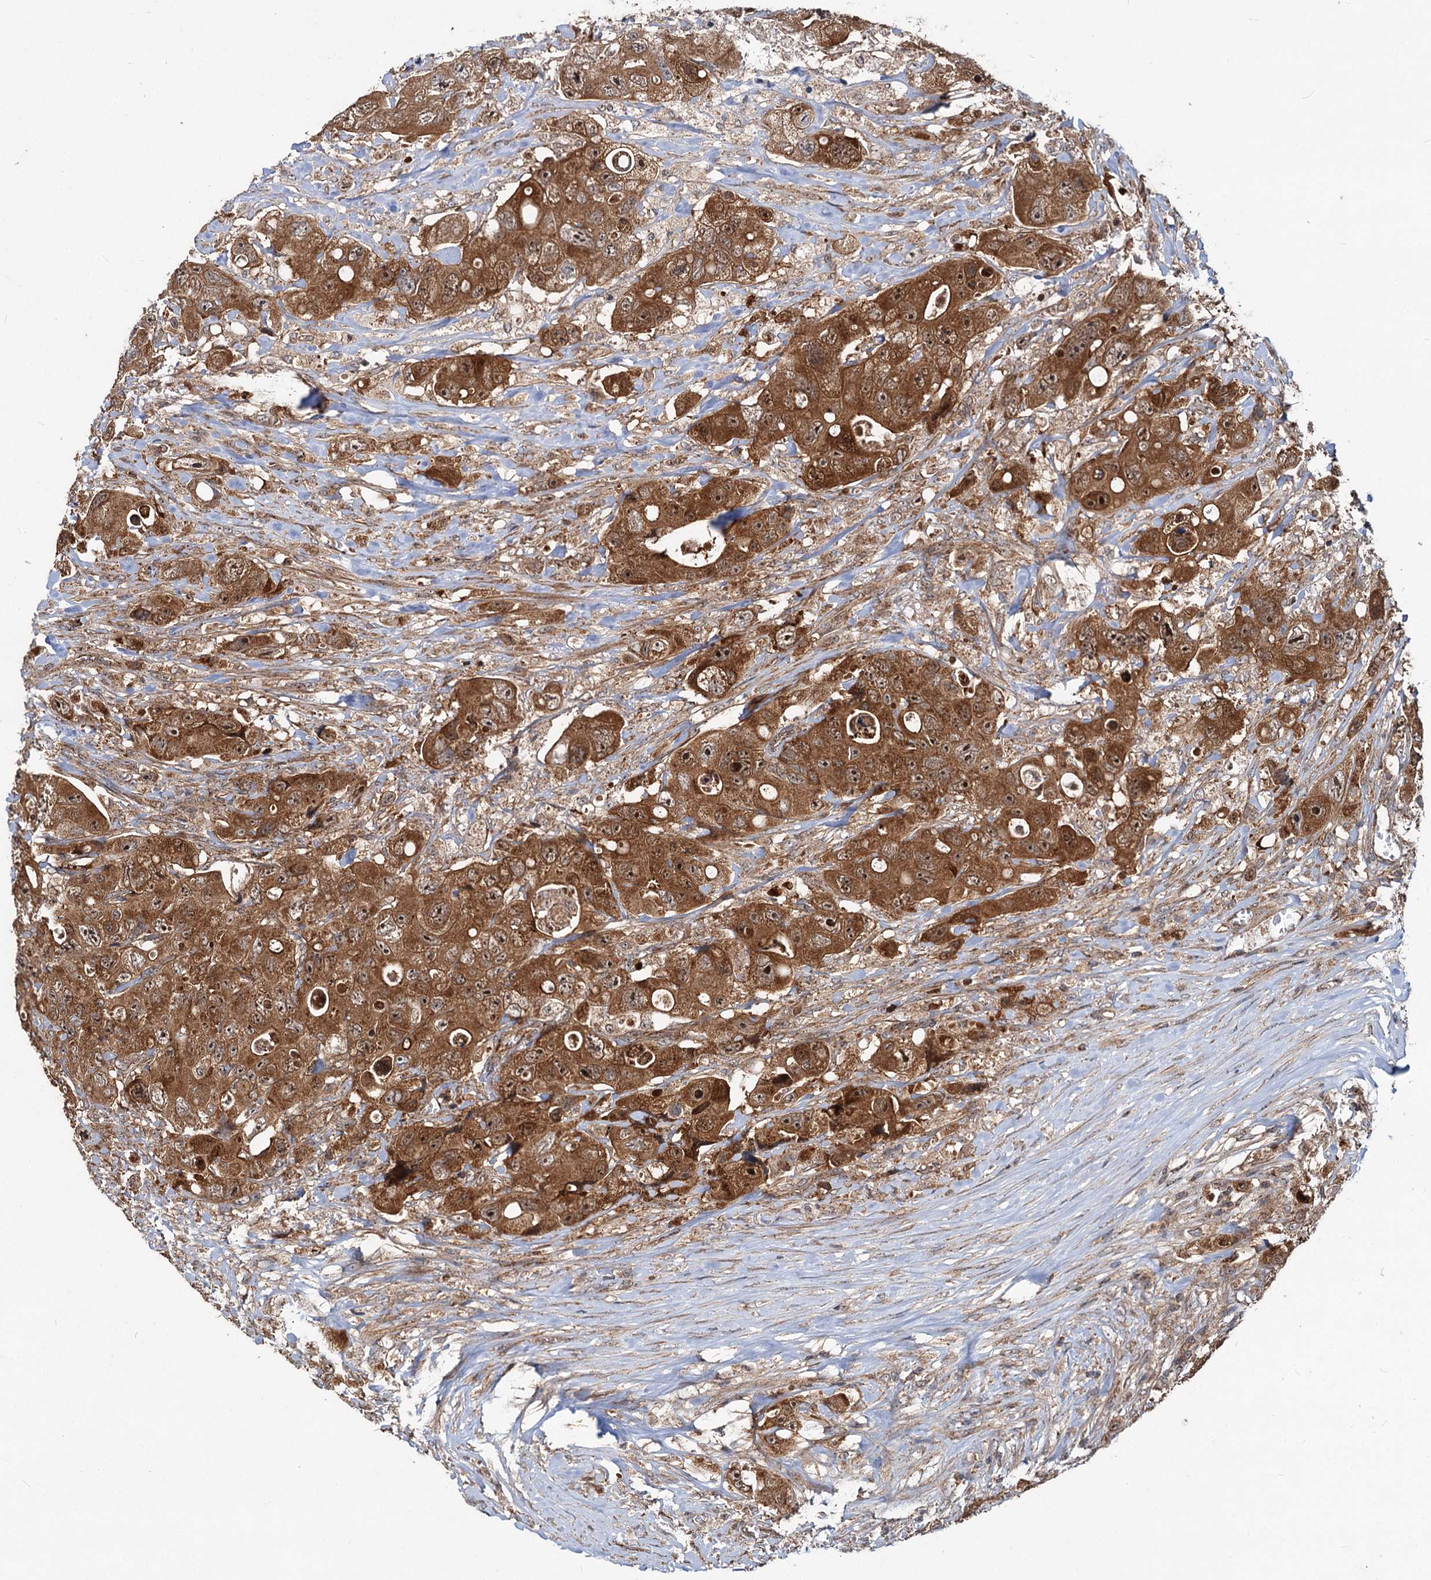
{"staining": {"intensity": "strong", "quantity": ">75%", "location": "cytoplasmic/membranous"}, "tissue": "colorectal cancer", "cell_type": "Tumor cells", "image_type": "cancer", "snomed": [{"axis": "morphology", "description": "Adenocarcinoma, NOS"}, {"axis": "topography", "description": "Colon"}], "caption": "Immunohistochemical staining of human colorectal adenocarcinoma reveals high levels of strong cytoplasmic/membranous expression in about >75% of tumor cells.", "gene": "CEP76", "patient": {"sex": "female", "age": 46}}